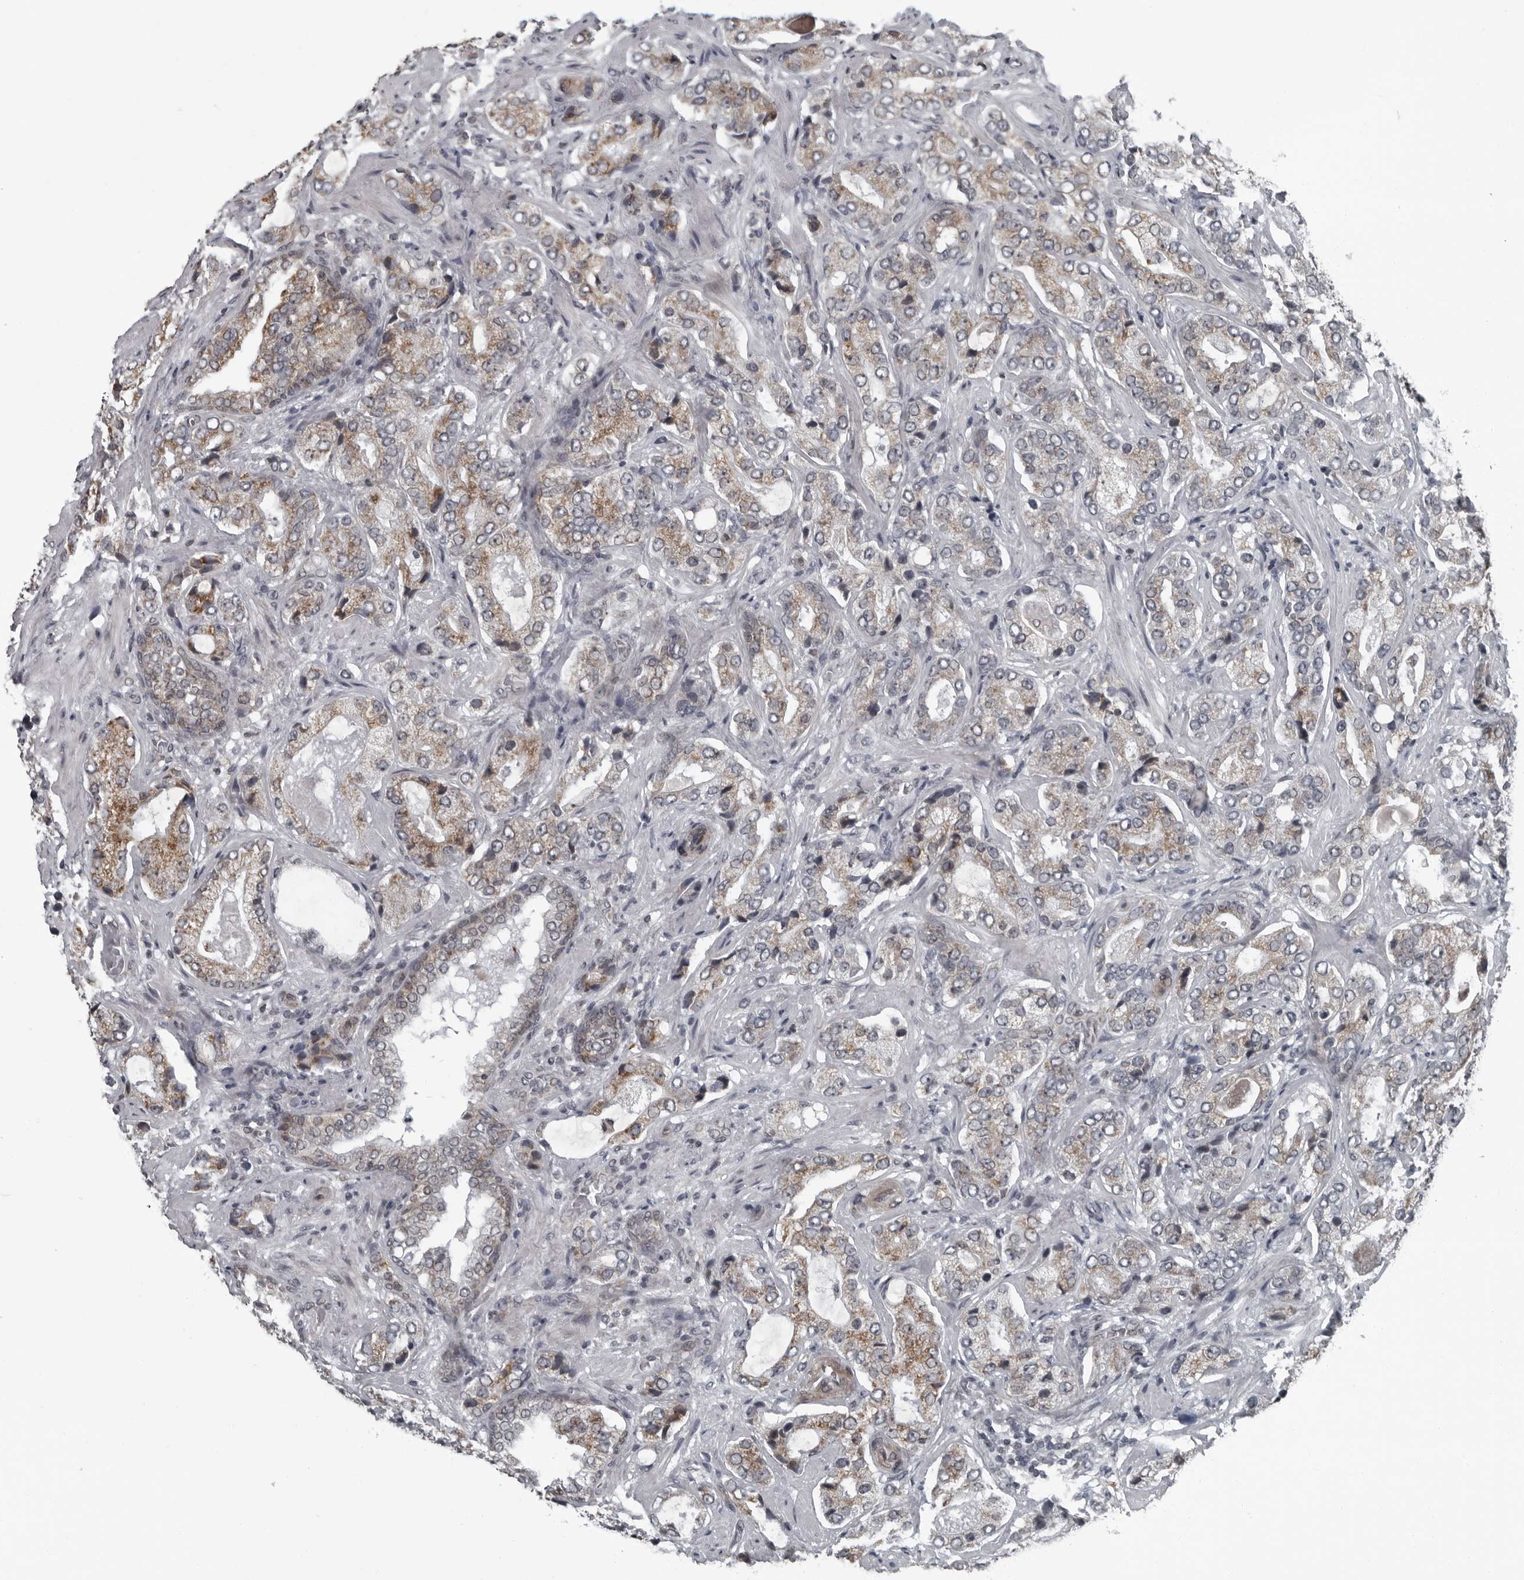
{"staining": {"intensity": "moderate", "quantity": ">75%", "location": "cytoplasmic/membranous"}, "tissue": "prostate cancer", "cell_type": "Tumor cells", "image_type": "cancer", "snomed": [{"axis": "morphology", "description": "Normal tissue, NOS"}, {"axis": "morphology", "description": "Adenocarcinoma, High grade"}, {"axis": "topography", "description": "Prostate"}, {"axis": "topography", "description": "Peripheral nerve tissue"}], "caption": "Prostate cancer (adenocarcinoma (high-grade)) tissue demonstrates moderate cytoplasmic/membranous staining in about >75% of tumor cells, visualized by immunohistochemistry.", "gene": "RTCA", "patient": {"sex": "male", "age": 59}}